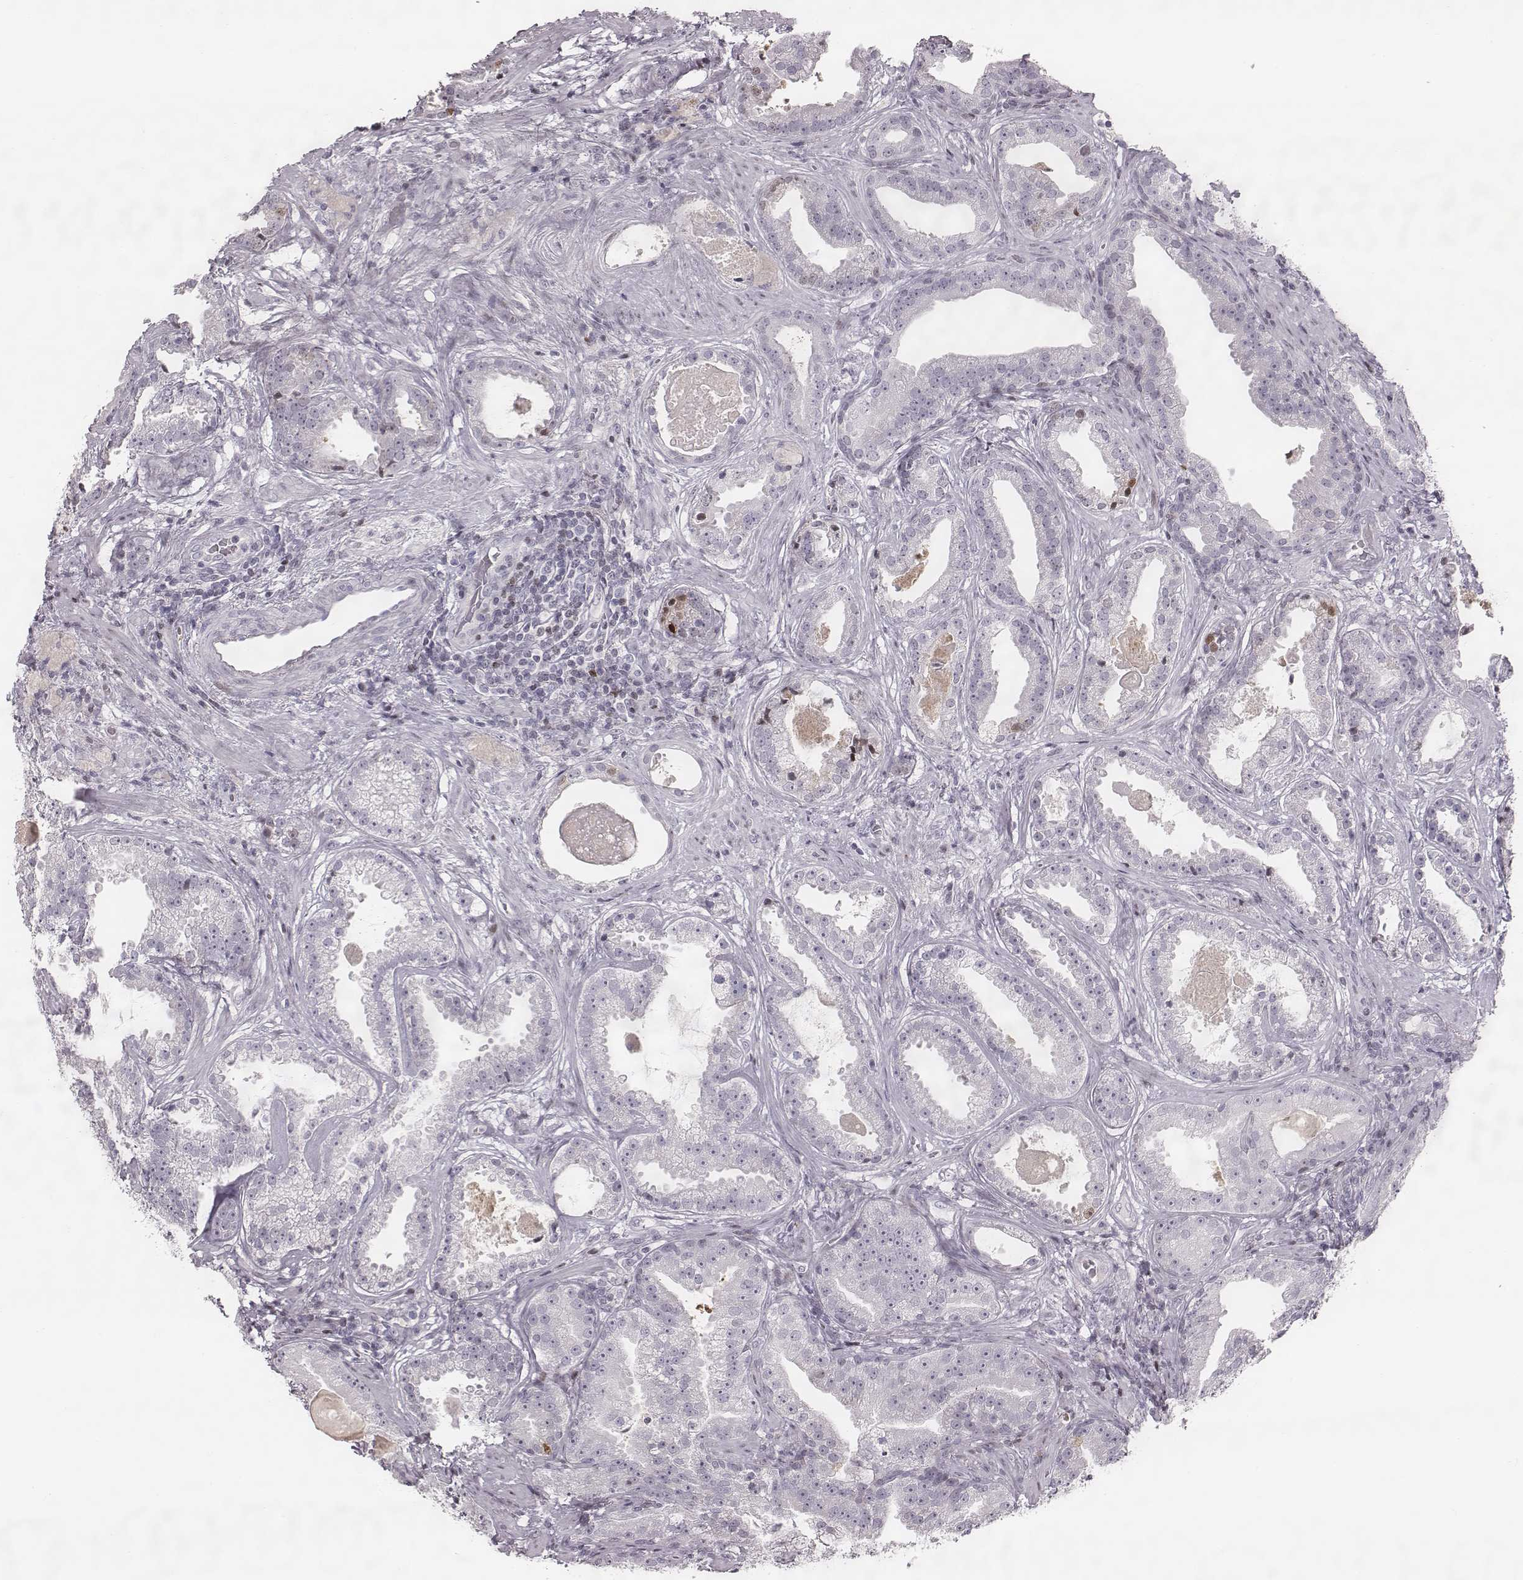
{"staining": {"intensity": "negative", "quantity": "none", "location": "none"}, "tissue": "prostate cancer", "cell_type": "Tumor cells", "image_type": "cancer", "snomed": [{"axis": "morphology", "description": "Adenocarcinoma, NOS"}, {"axis": "morphology", "description": "Adenocarcinoma, High grade"}, {"axis": "topography", "description": "Prostate"}], "caption": "Immunohistochemistry (IHC) photomicrograph of neoplastic tissue: human adenocarcinoma (prostate) stained with DAB demonstrates no significant protein staining in tumor cells.", "gene": "NDC1", "patient": {"sex": "male", "age": 64}}